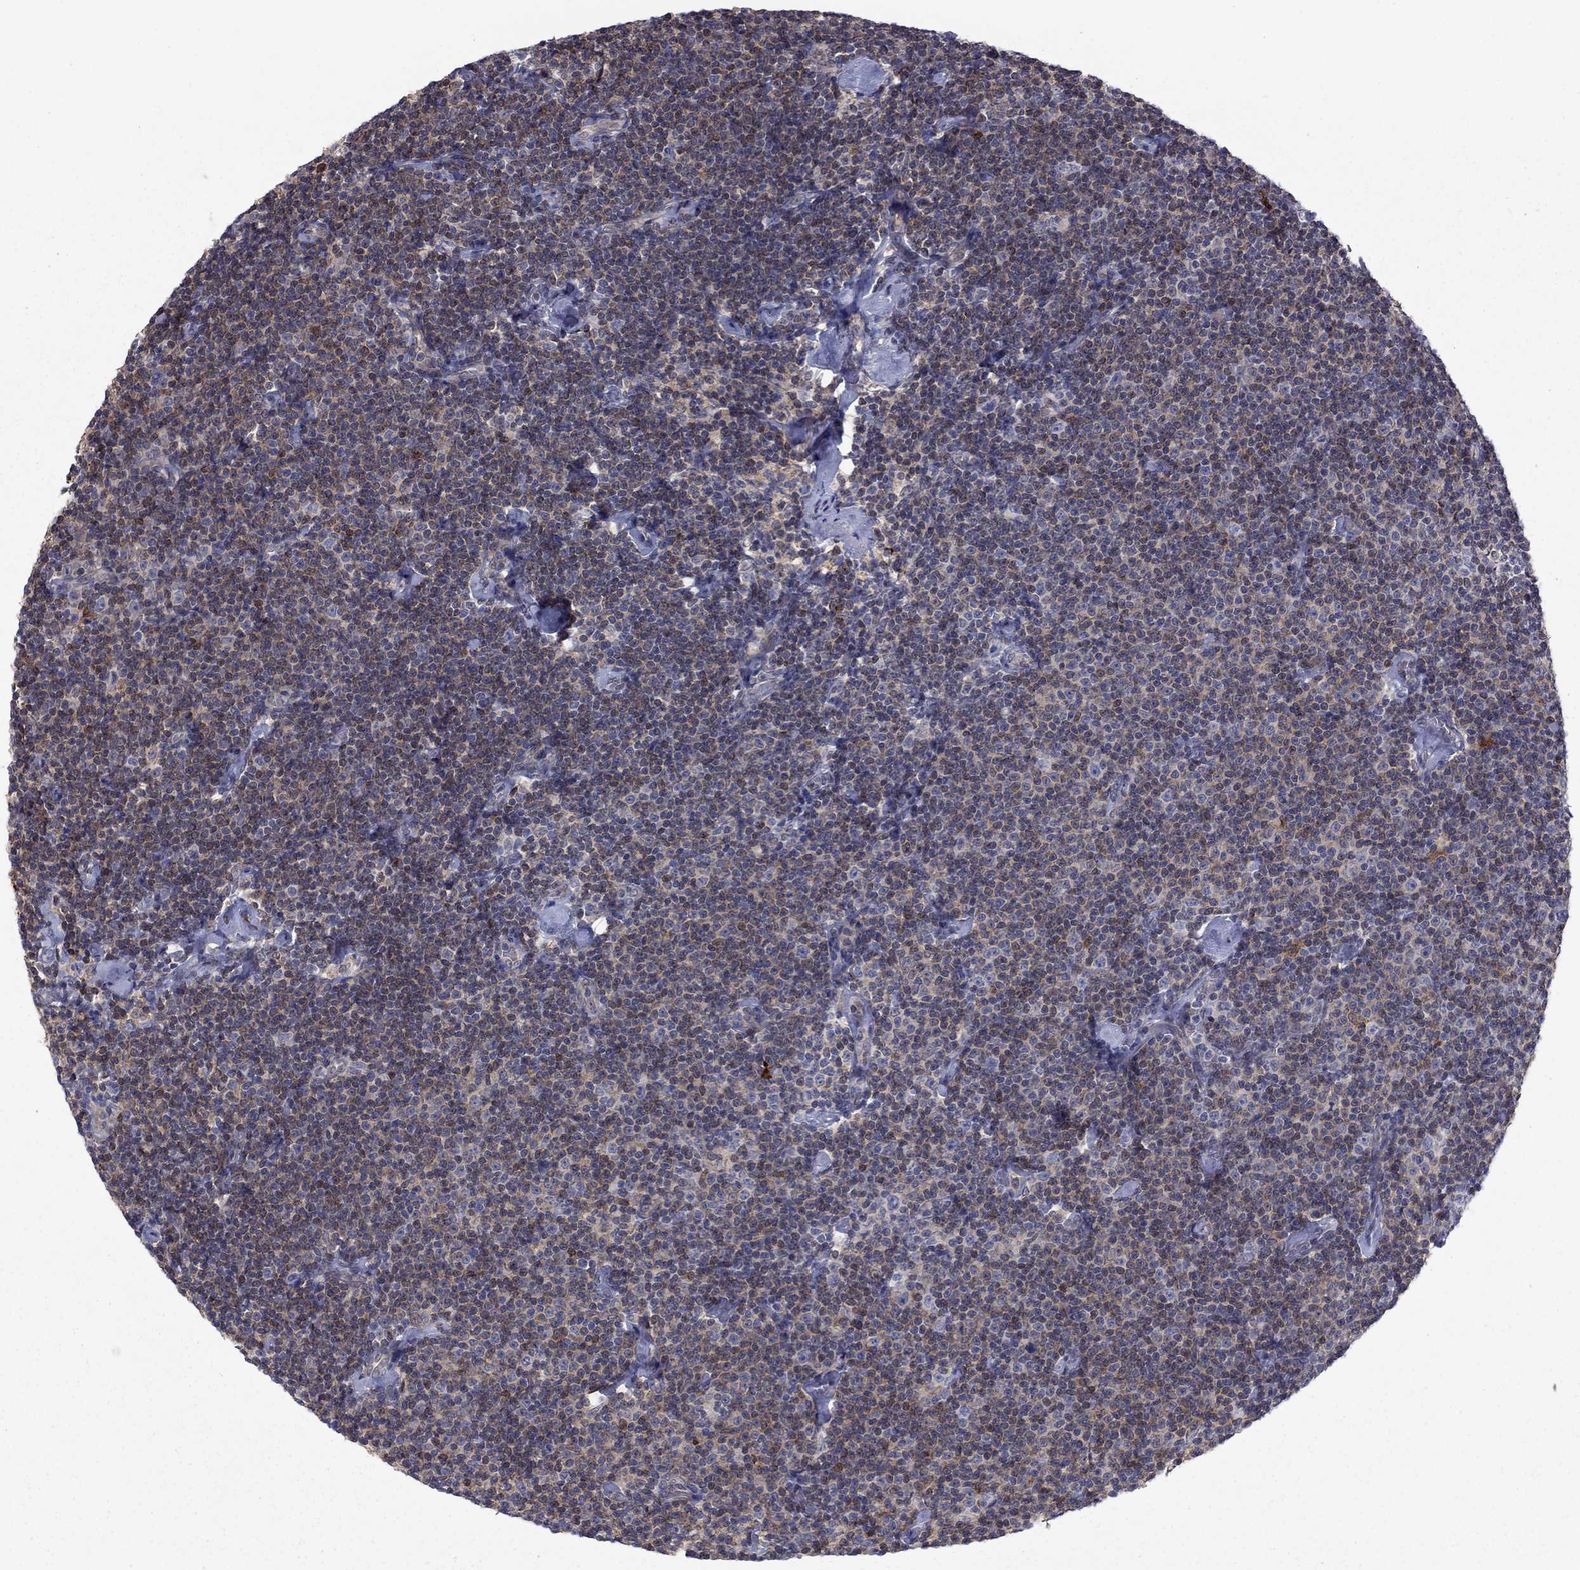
{"staining": {"intensity": "weak", "quantity": "25%-75%", "location": "cytoplasmic/membranous"}, "tissue": "lymphoma", "cell_type": "Tumor cells", "image_type": "cancer", "snomed": [{"axis": "morphology", "description": "Malignant lymphoma, non-Hodgkin's type, Low grade"}, {"axis": "topography", "description": "Lymph node"}], "caption": "Immunohistochemistry (IHC) (DAB) staining of lymphoma reveals weak cytoplasmic/membranous protein staining in approximately 25%-75% of tumor cells.", "gene": "GRHPR", "patient": {"sex": "male", "age": 81}}